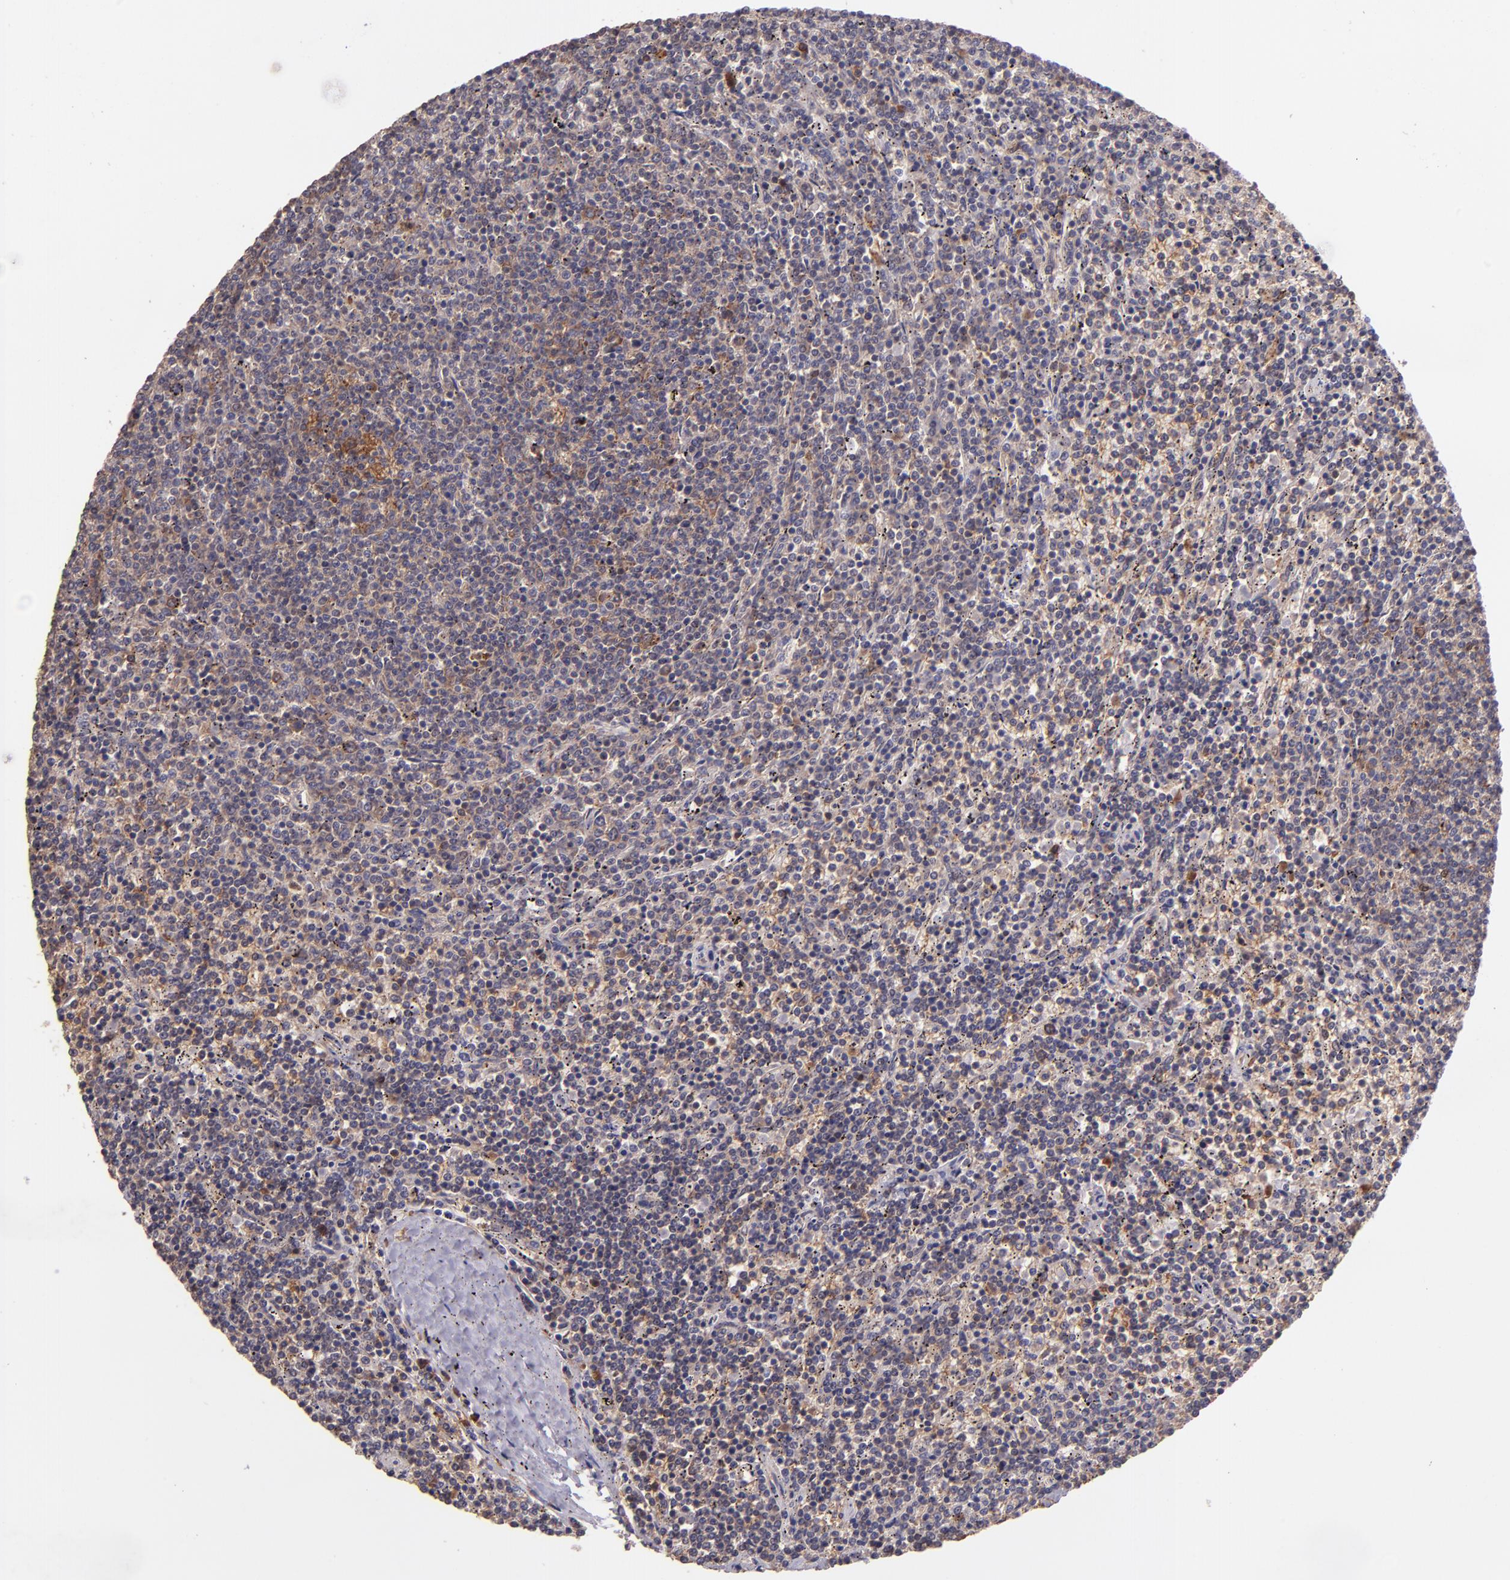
{"staining": {"intensity": "weak", "quantity": ">75%", "location": "cytoplasmic/membranous"}, "tissue": "lymphoma", "cell_type": "Tumor cells", "image_type": "cancer", "snomed": [{"axis": "morphology", "description": "Malignant lymphoma, non-Hodgkin's type, Low grade"}, {"axis": "topography", "description": "Spleen"}], "caption": "Lymphoma stained with a brown dye reveals weak cytoplasmic/membranous positive positivity in approximately >75% of tumor cells.", "gene": "USP51", "patient": {"sex": "female", "age": 50}}